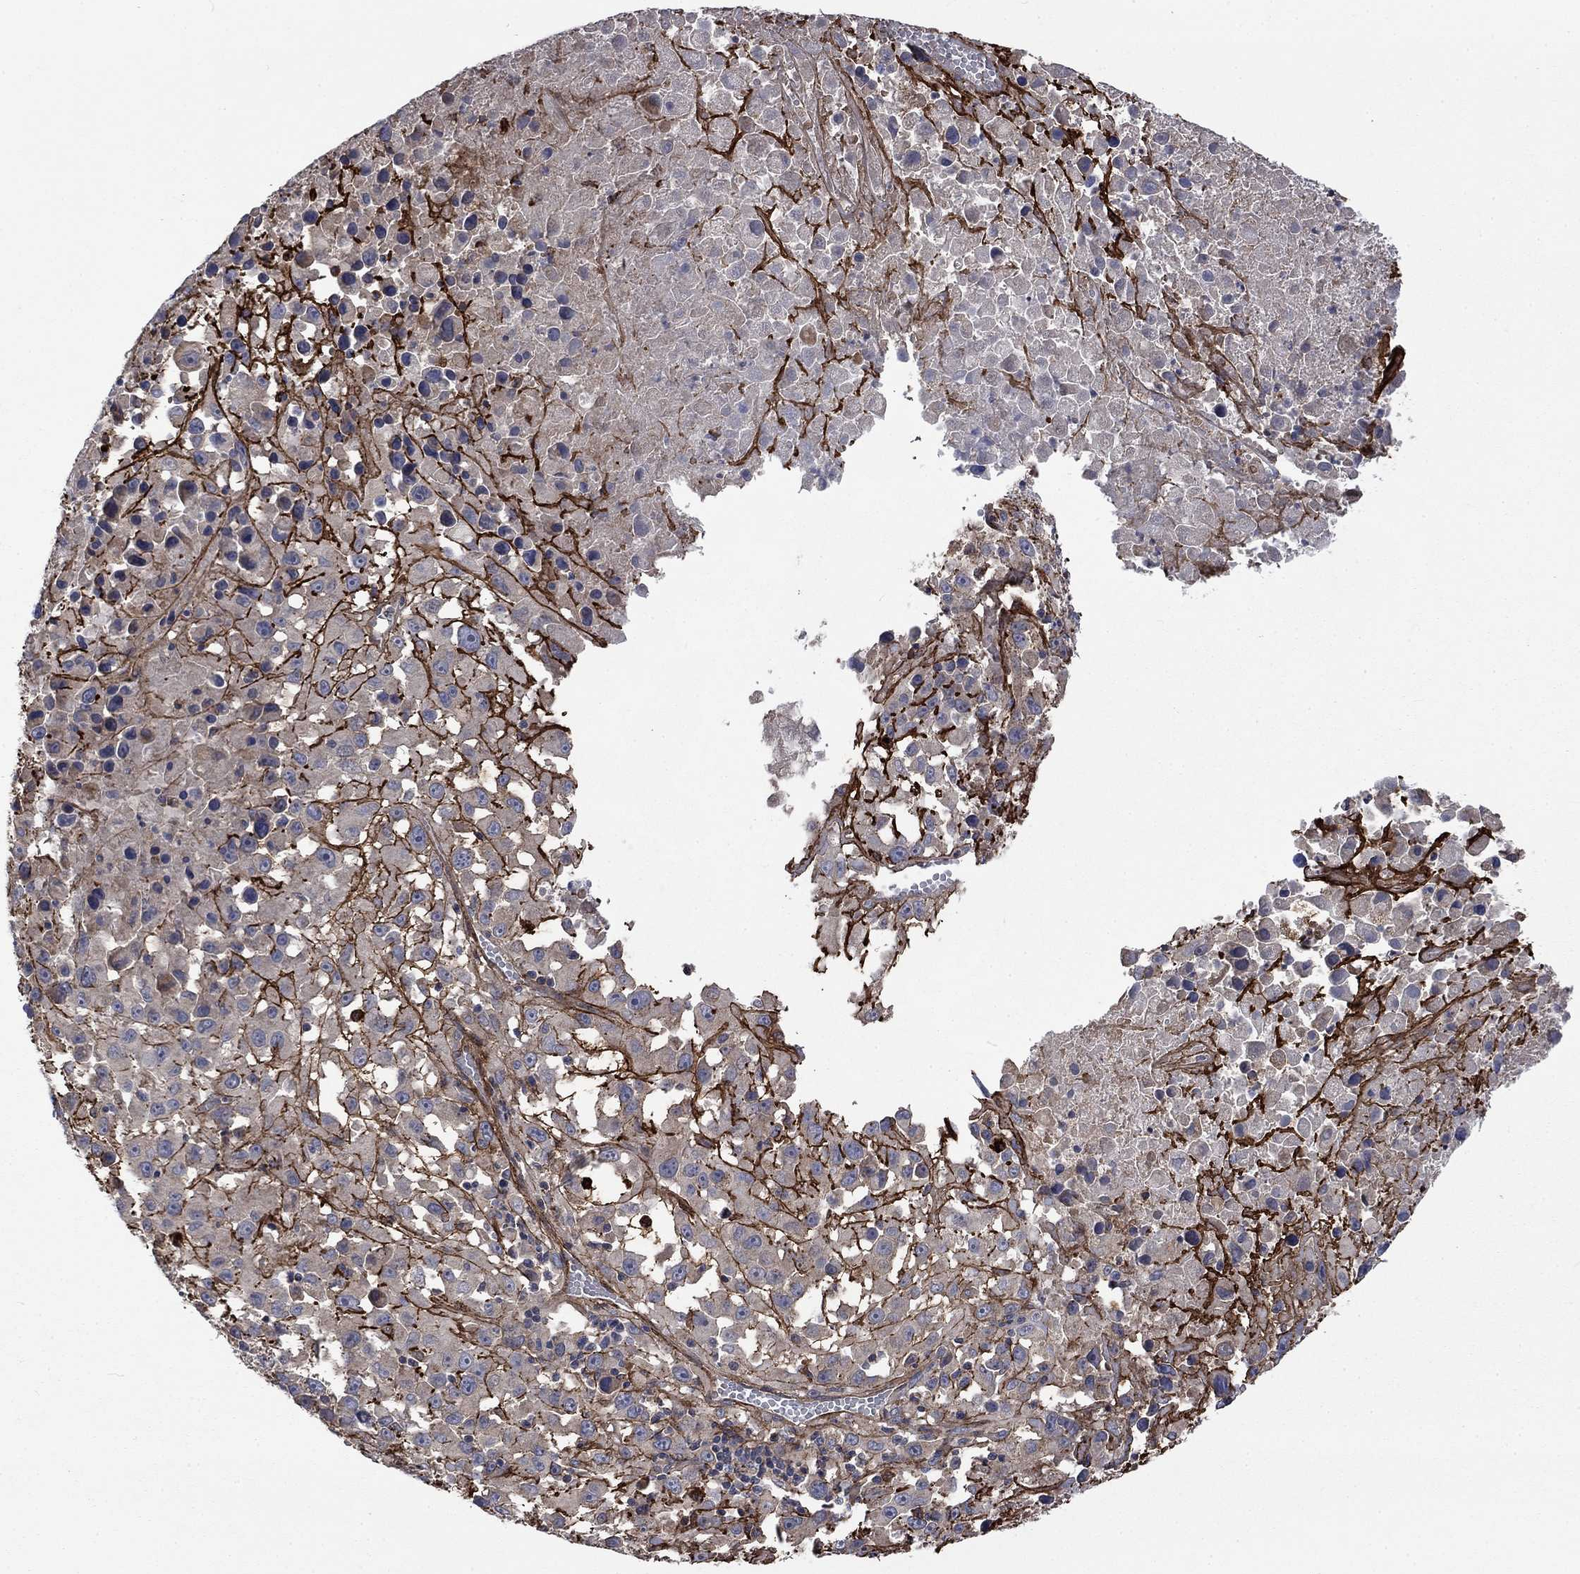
{"staining": {"intensity": "negative", "quantity": "none", "location": "none"}, "tissue": "melanoma", "cell_type": "Tumor cells", "image_type": "cancer", "snomed": [{"axis": "morphology", "description": "Malignant melanoma, Metastatic site"}, {"axis": "topography", "description": "Lymph node"}], "caption": "Melanoma stained for a protein using immunohistochemistry (IHC) displays no staining tumor cells.", "gene": "VCAN", "patient": {"sex": "male", "age": 50}}